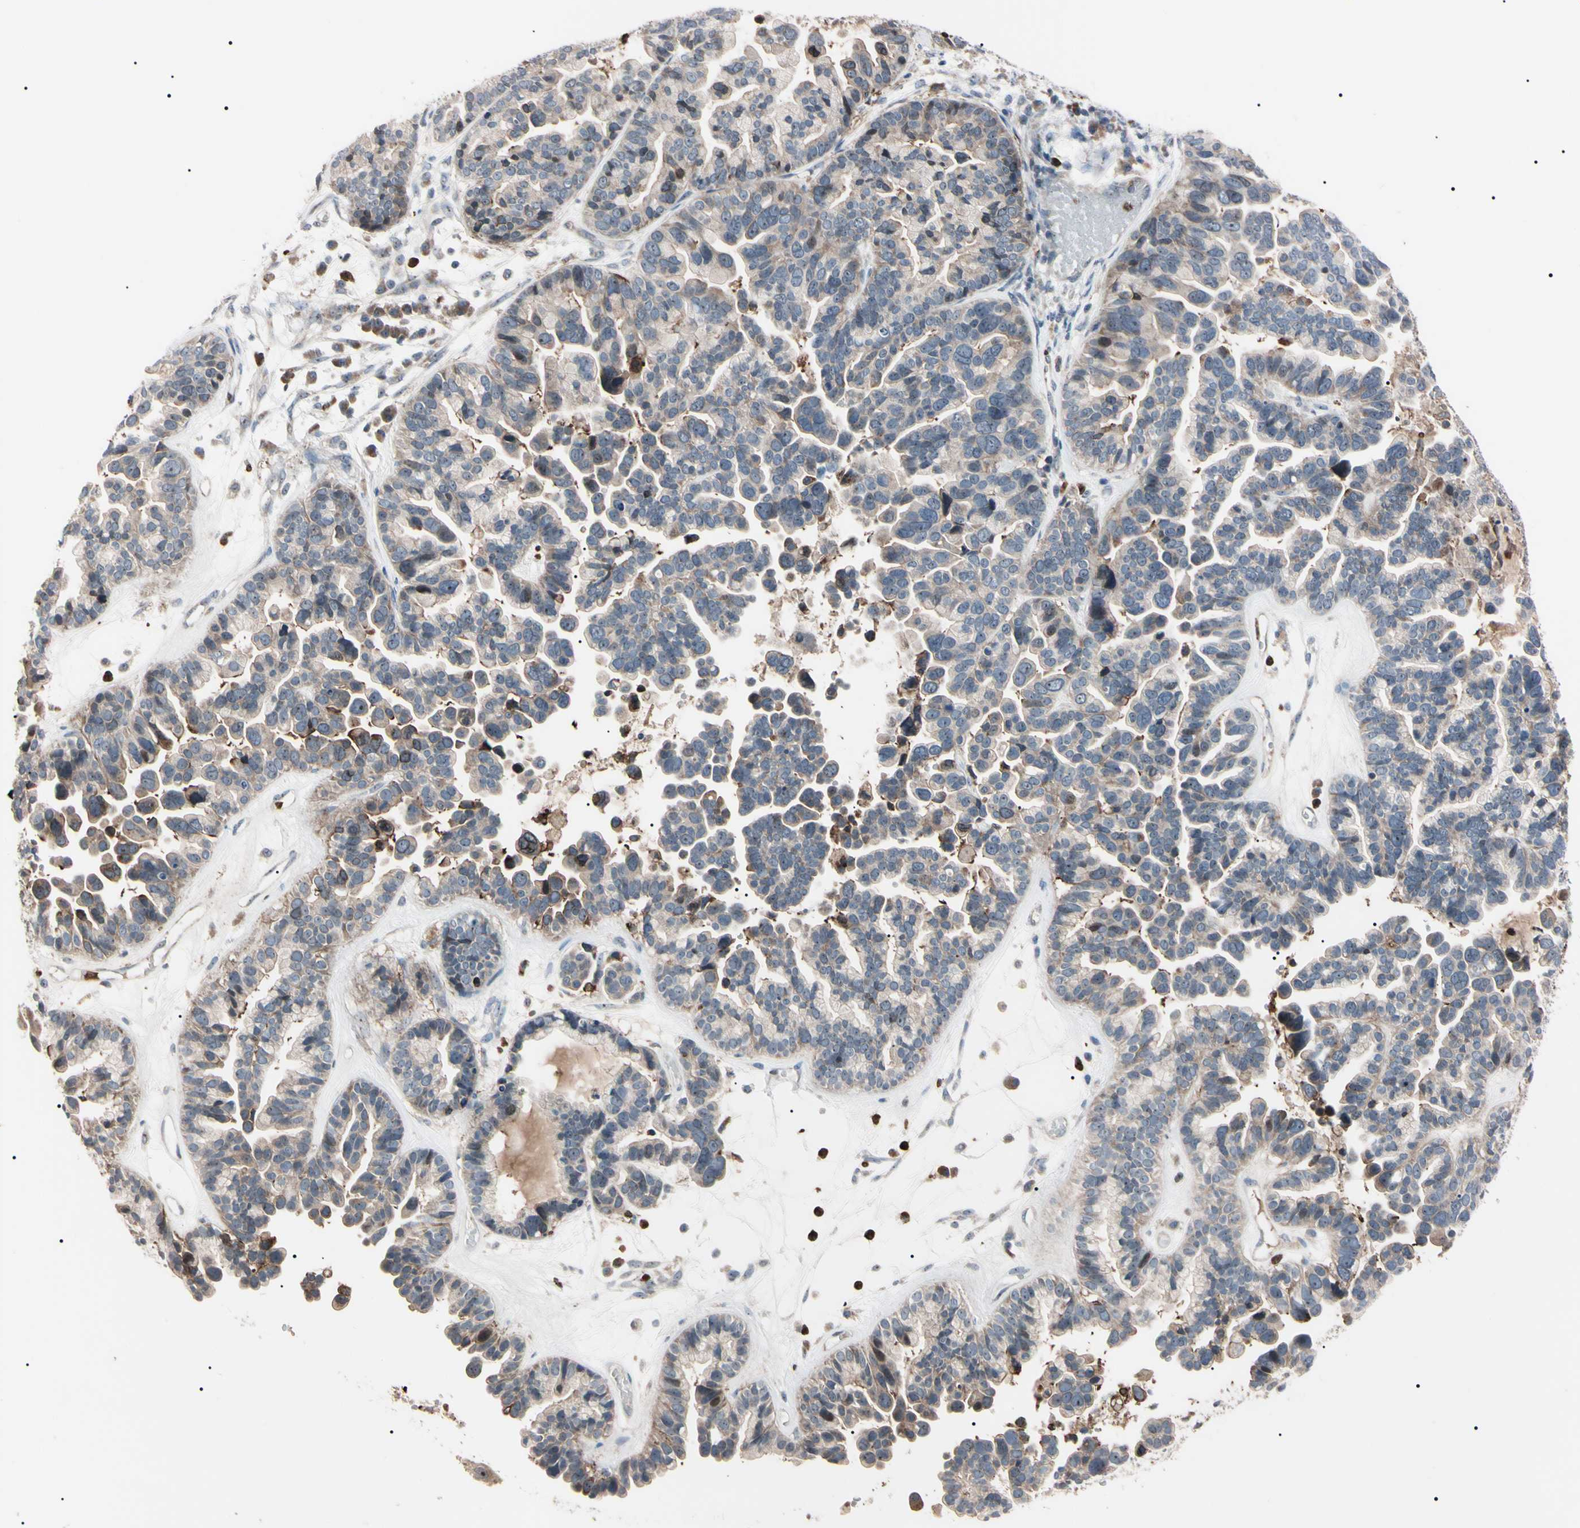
{"staining": {"intensity": "weak", "quantity": ">75%", "location": "cytoplasmic/membranous"}, "tissue": "ovarian cancer", "cell_type": "Tumor cells", "image_type": "cancer", "snomed": [{"axis": "morphology", "description": "Cystadenocarcinoma, serous, NOS"}, {"axis": "topography", "description": "Ovary"}], "caption": "Human ovarian serous cystadenocarcinoma stained for a protein (brown) reveals weak cytoplasmic/membranous positive positivity in approximately >75% of tumor cells.", "gene": "TRAF5", "patient": {"sex": "female", "age": 56}}